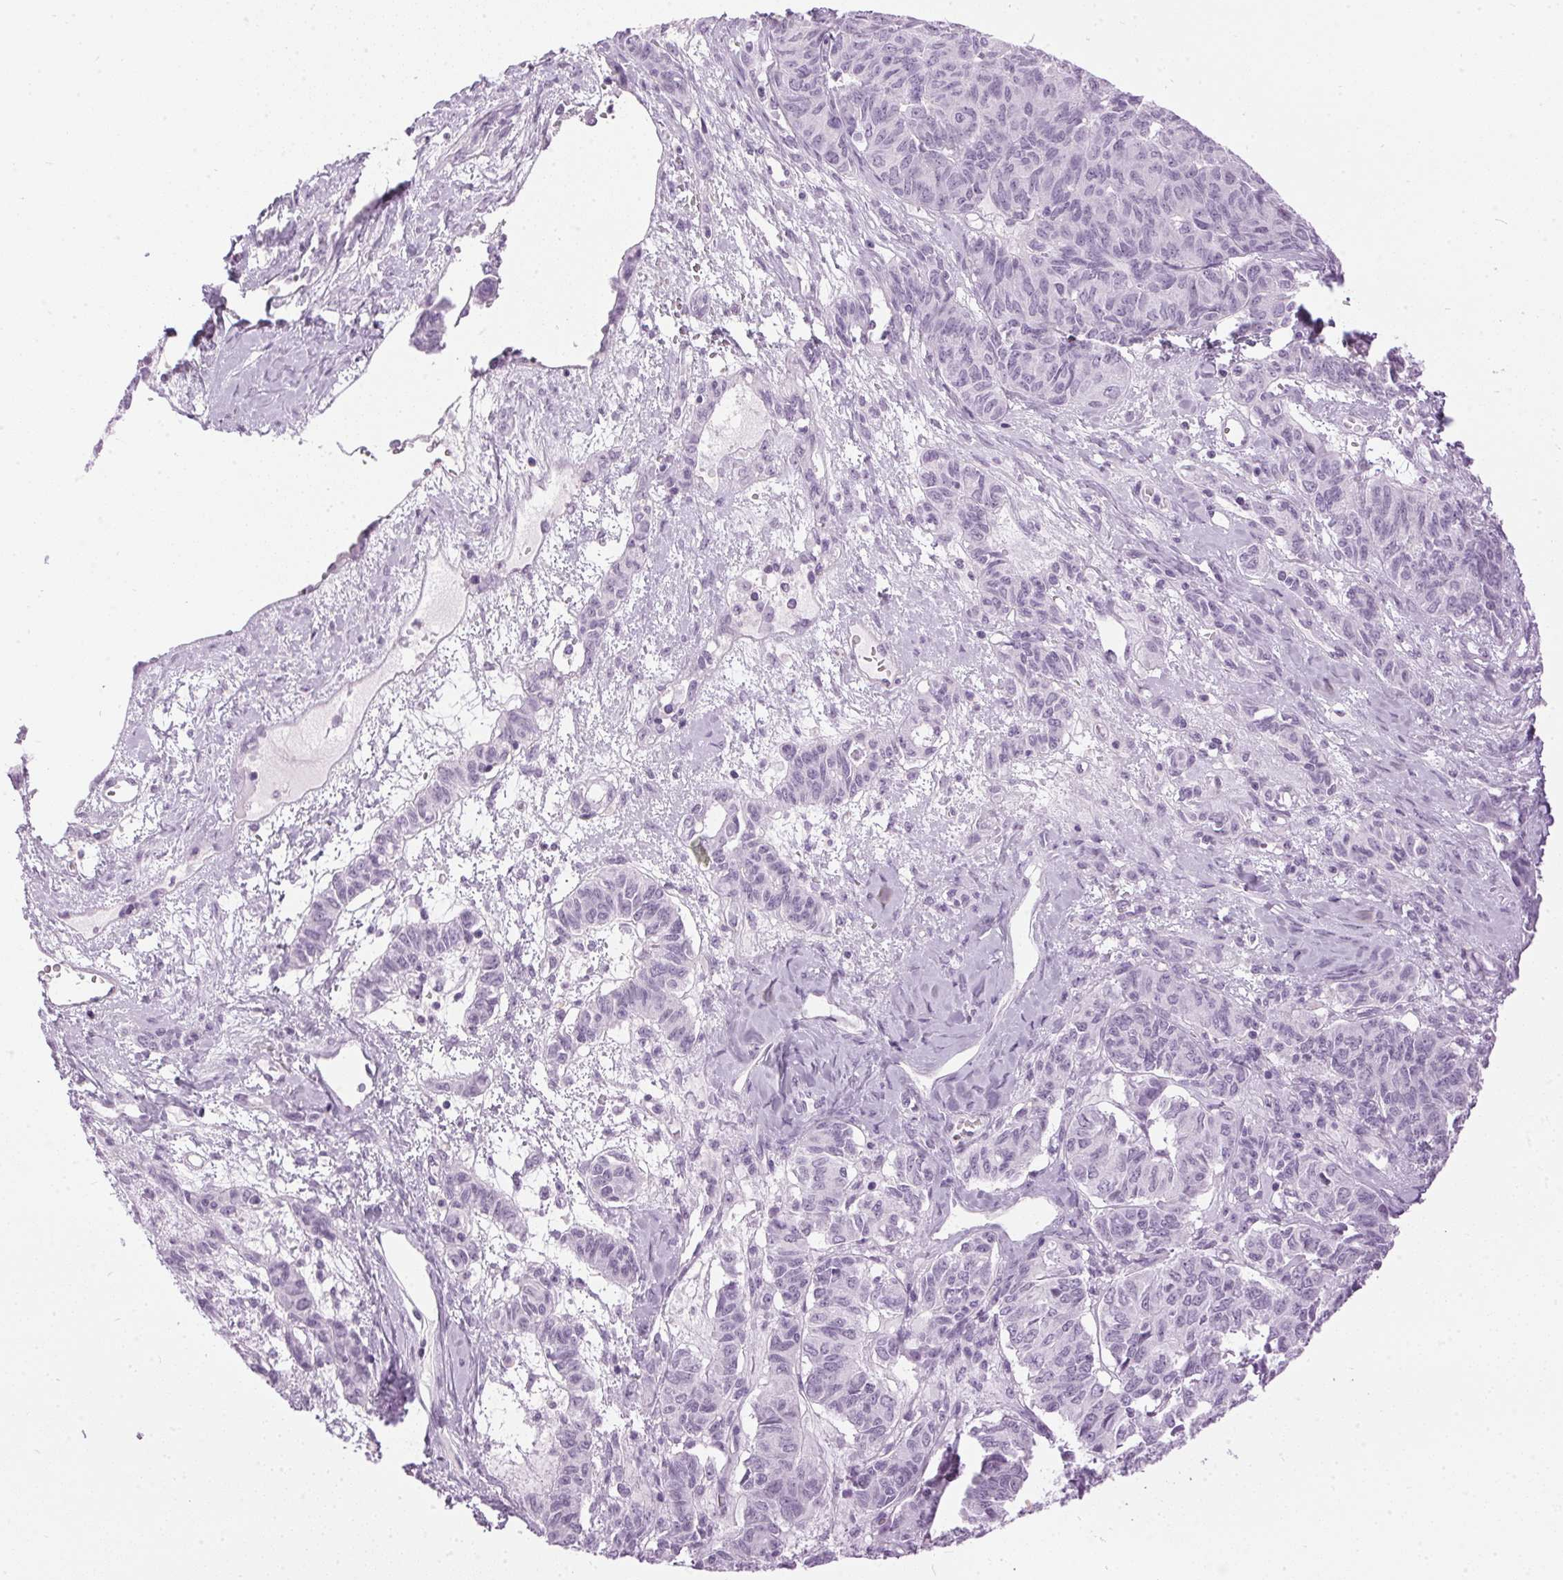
{"staining": {"intensity": "negative", "quantity": "none", "location": "none"}, "tissue": "ovarian cancer", "cell_type": "Tumor cells", "image_type": "cancer", "snomed": [{"axis": "morphology", "description": "Carcinoma, endometroid"}, {"axis": "topography", "description": "Ovary"}], "caption": "Tumor cells show no significant staining in ovarian endometroid carcinoma.", "gene": "SP7", "patient": {"sex": "female", "age": 80}}